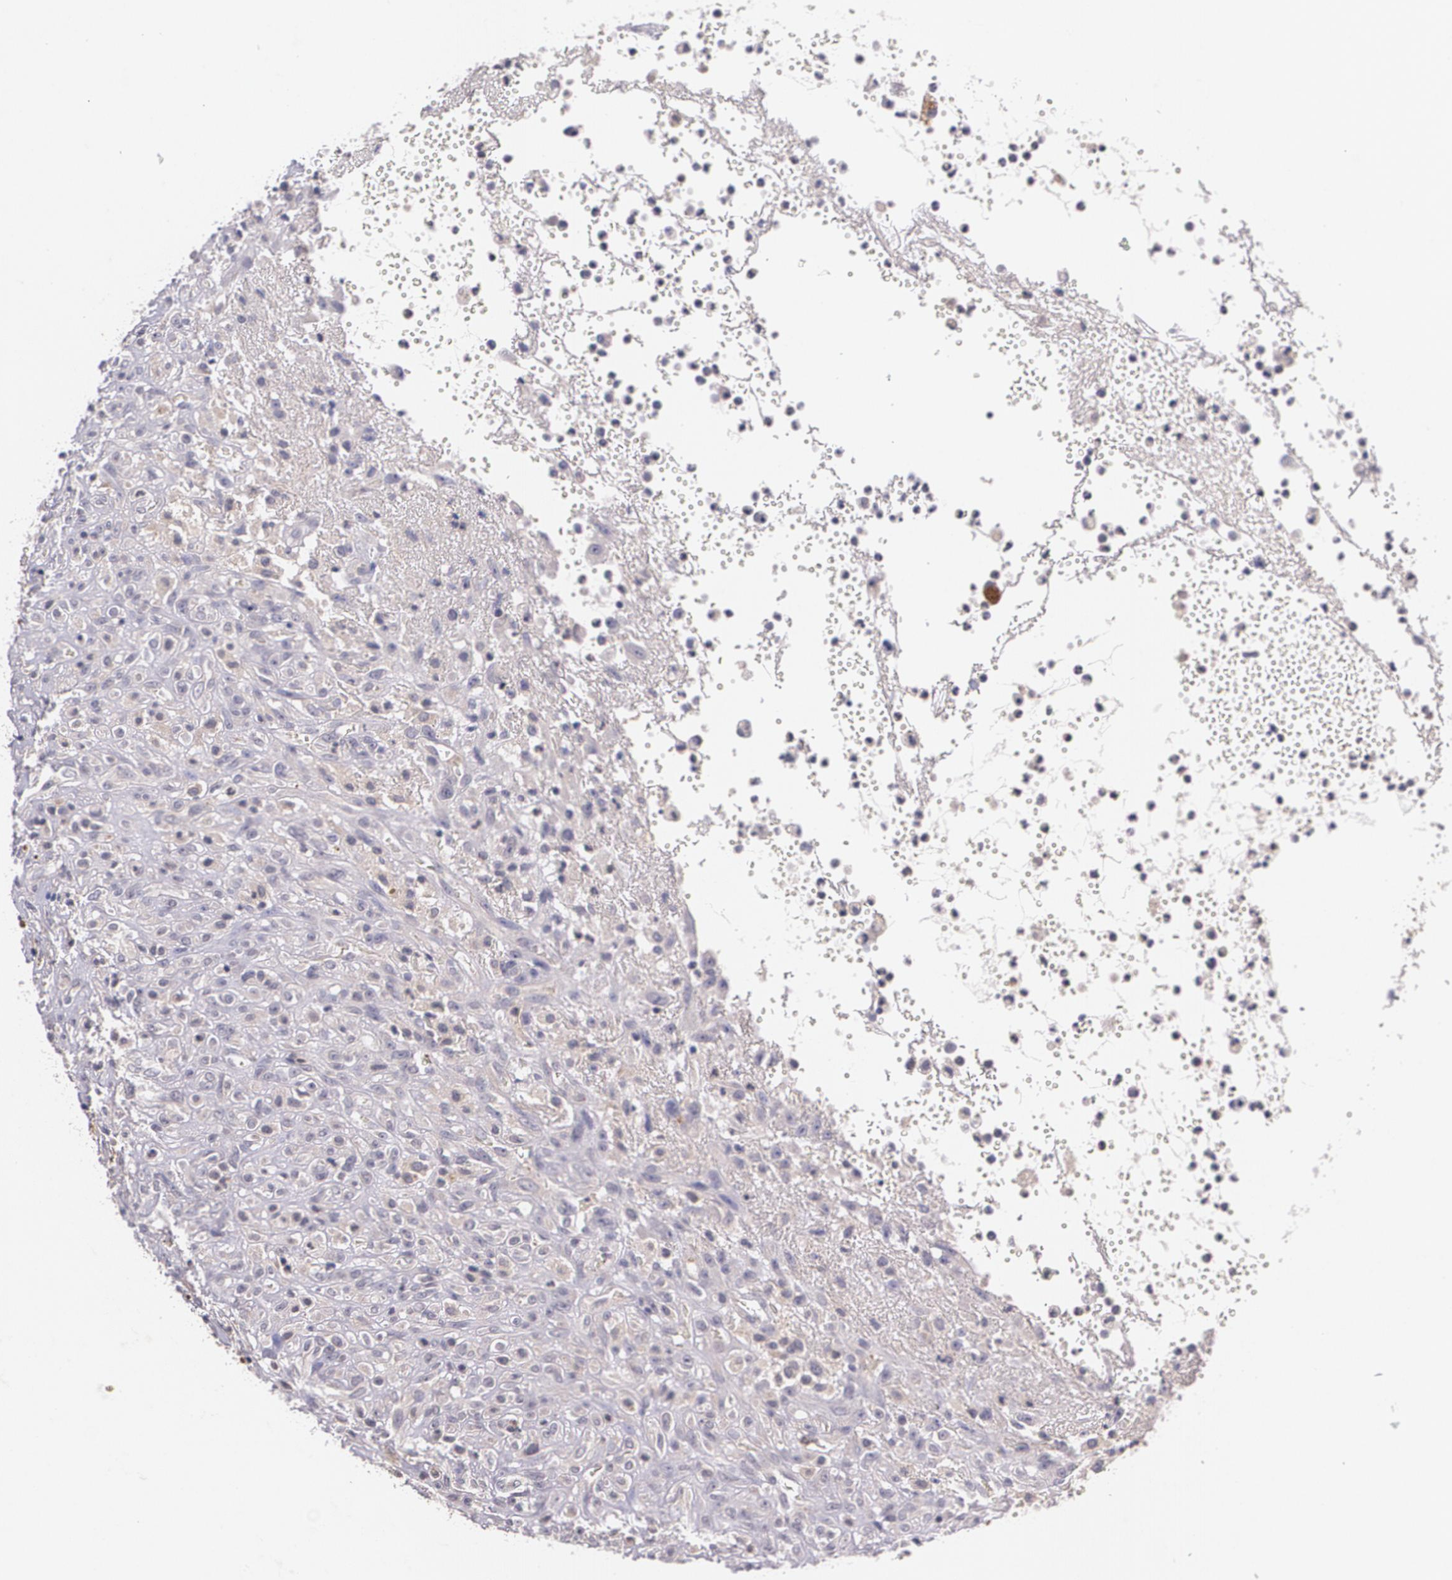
{"staining": {"intensity": "weak", "quantity": ">75%", "location": "cytoplasmic/membranous"}, "tissue": "glioma", "cell_type": "Tumor cells", "image_type": "cancer", "snomed": [{"axis": "morphology", "description": "Glioma, malignant, High grade"}, {"axis": "topography", "description": "Brain"}], "caption": "The micrograph exhibits staining of high-grade glioma (malignant), revealing weak cytoplasmic/membranous protein expression (brown color) within tumor cells. Nuclei are stained in blue.", "gene": "TM4SF1", "patient": {"sex": "male", "age": 66}}